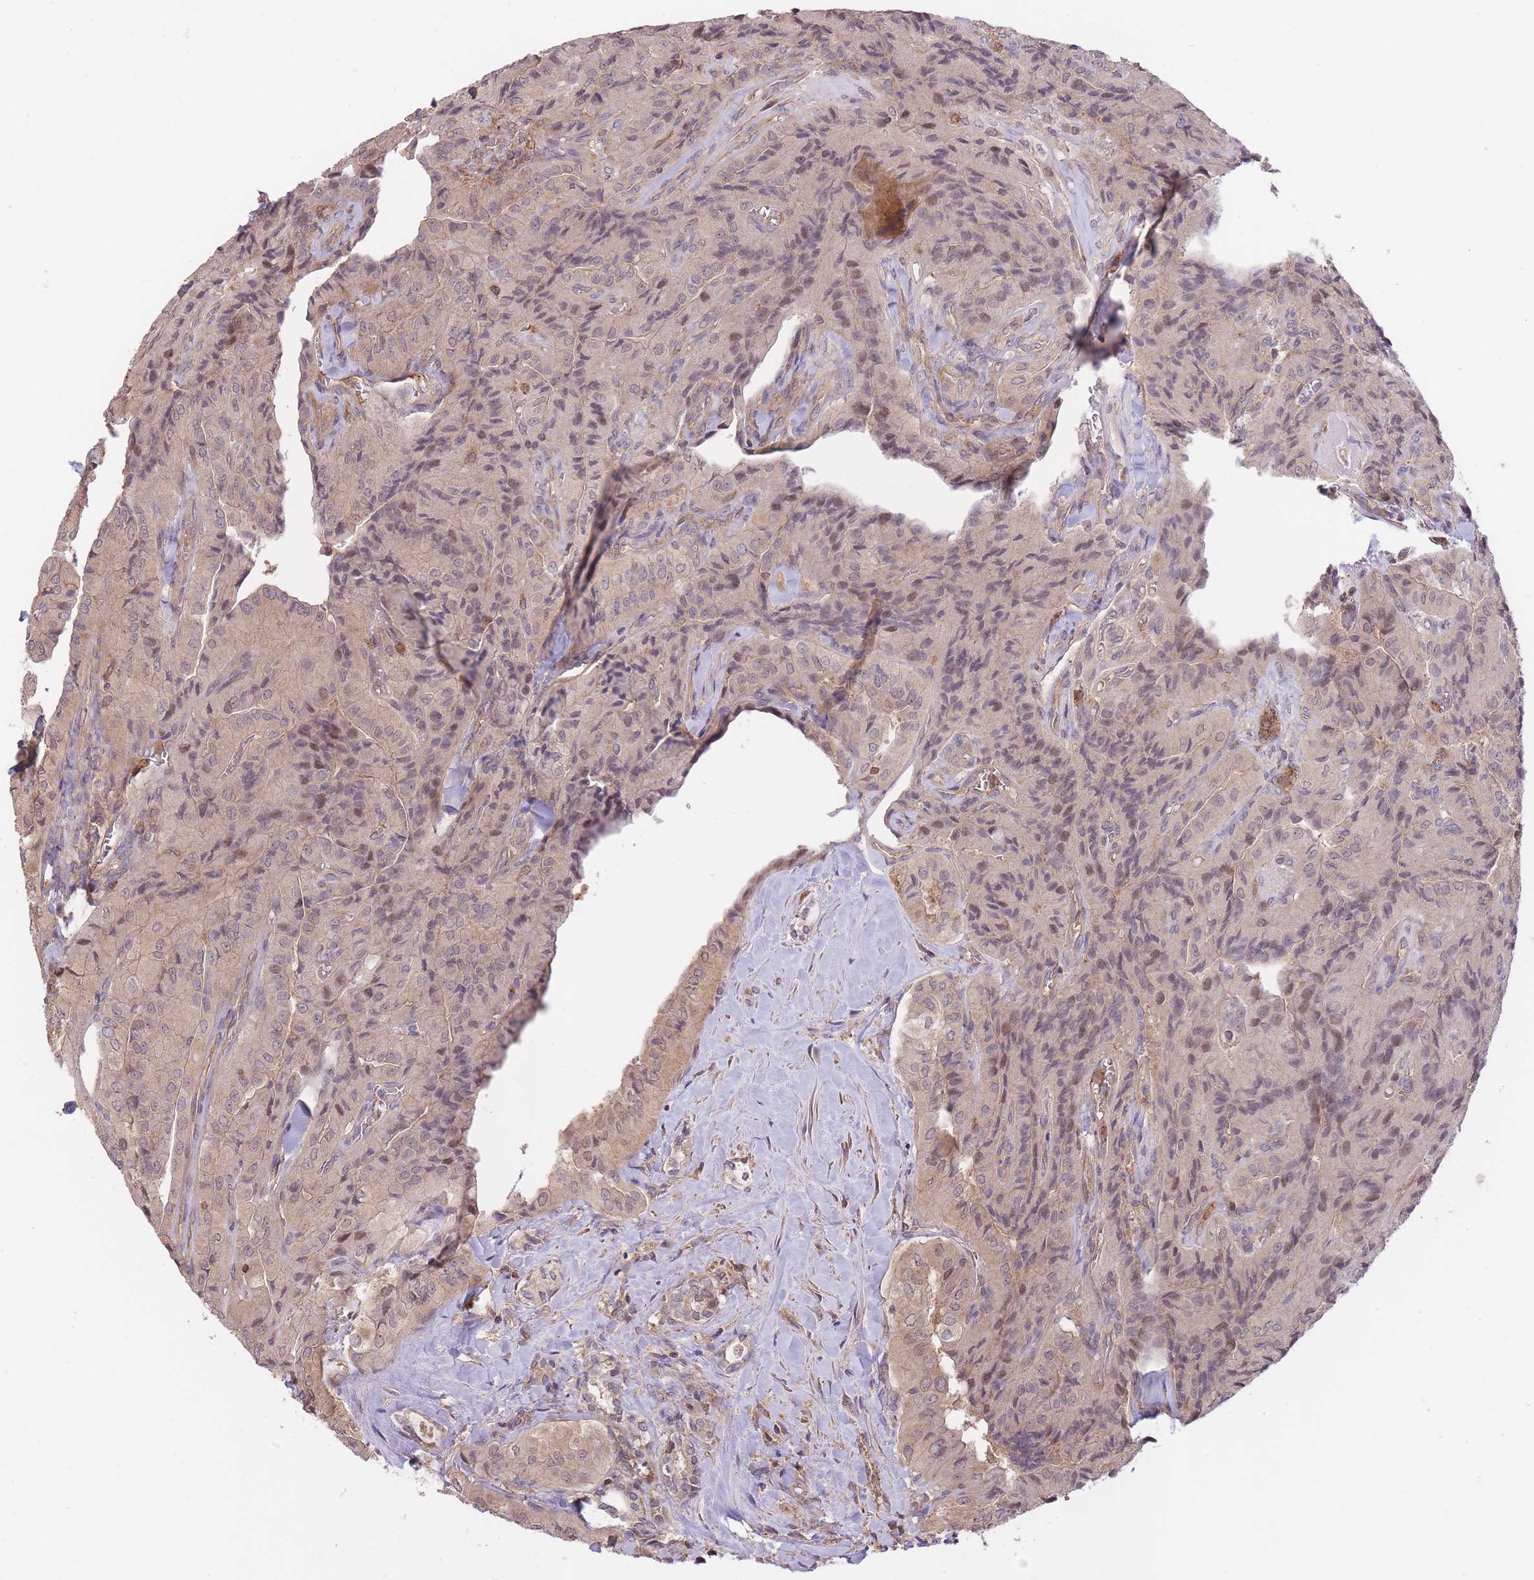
{"staining": {"intensity": "weak", "quantity": "25%-75%", "location": "cytoplasmic/membranous,nuclear"}, "tissue": "thyroid cancer", "cell_type": "Tumor cells", "image_type": "cancer", "snomed": [{"axis": "morphology", "description": "Normal tissue, NOS"}, {"axis": "morphology", "description": "Papillary adenocarcinoma, NOS"}, {"axis": "topography", "description": "Thyroid gland"}], "caption": "Protein analysis of thyroid cancer tissue exhibits weak cytoplasmic/membranous and nuclear positivity in approximately 25%-75% of tumor cells.", "gene": "ZNF304", "patient": {"sex": "female", "age": 59}}